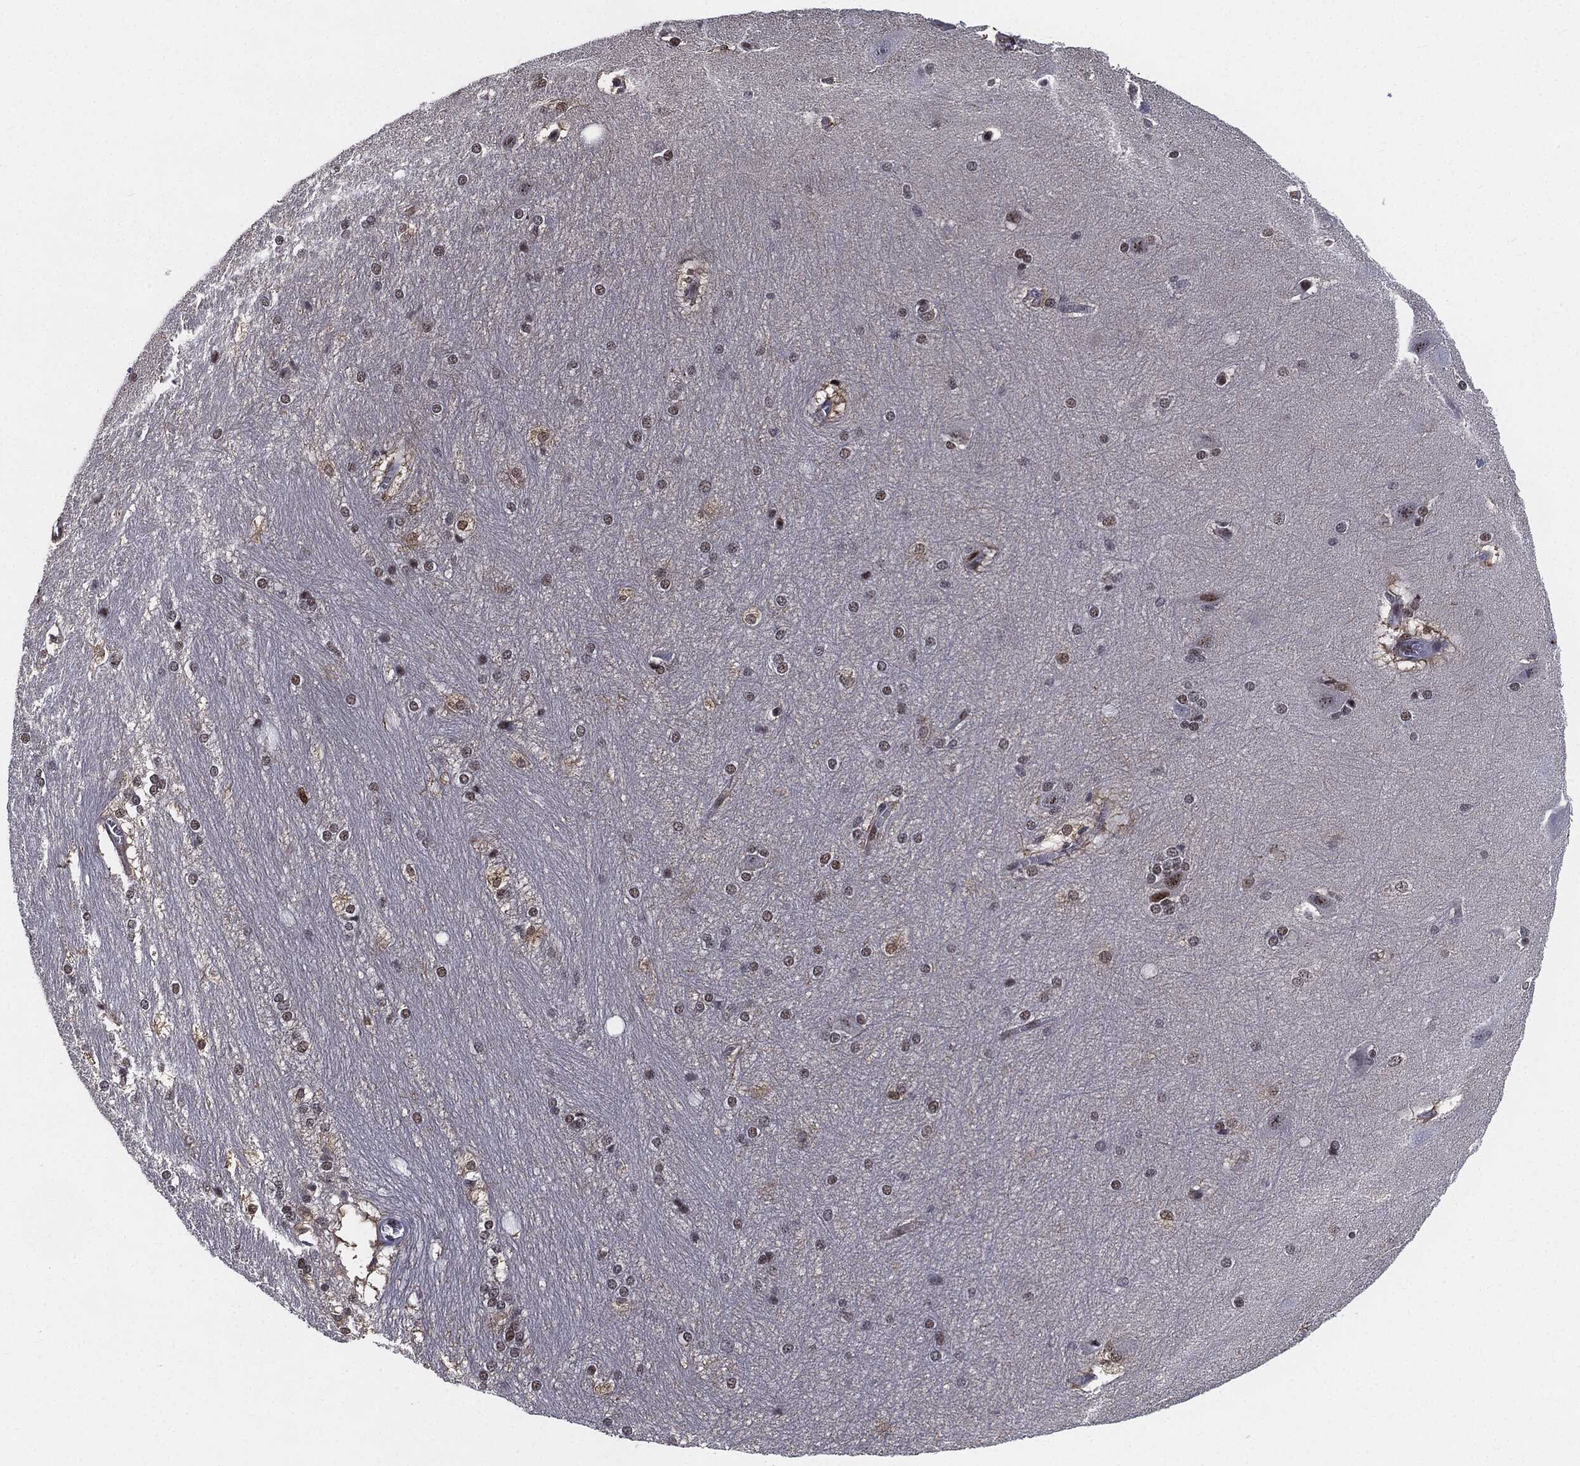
{"staining": {"intensity": "moderate", "quantity": "25%-75%", "location": "cytoplasmic/membranous,nuclear"}, "tissue": "hippocampus", "cell_type": "Glial cells", "image_type": "normal", "snomed": [{"axis": "morphology", "description": "Normal tissue, NOS"}, {"axis": "topography", "description": "Cerebral cortex"}, {"axis": "topography", "description": "Hippocampus"}], "caption": "Approximately 25%-75% of glial cells in normal hippocampus show moderate cytoplasmic/membranous,nuclear protein staining as visualized by brown immunohistochemical staining.", "gene": "JUN", "patient": {"sex": "female", "age": 19}}